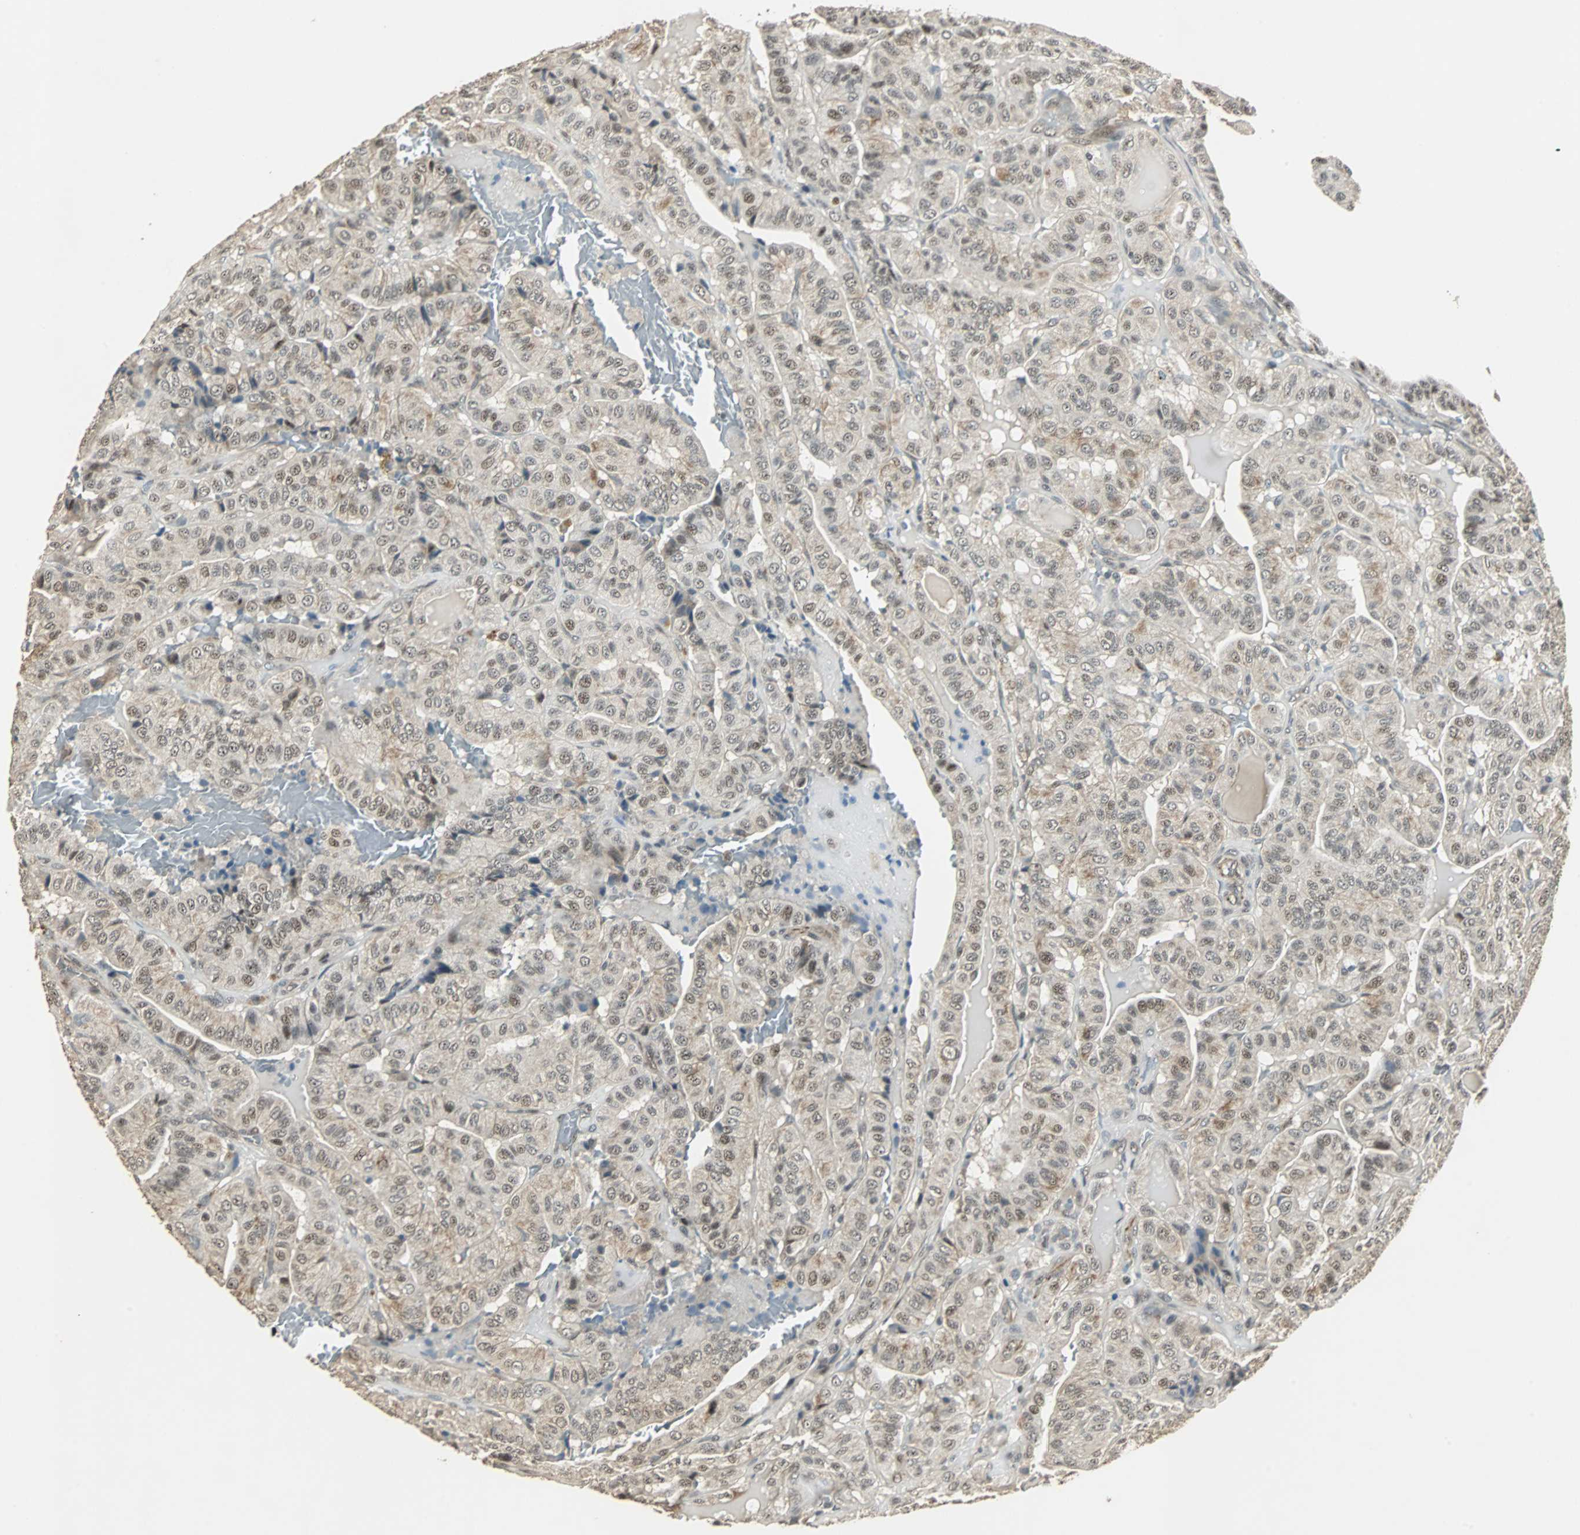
{"staining": {"intensity": "moderate", "quantity": "<25%", "location": "nuclear"}, "tissue": "thyroid cancer", "cell_type": "Tumor cells", "image_type": "cancer", "snomed": [{"axis": "morphology", "description": "Papillary adenocarcinoma, NOS"}, {"axis": "topography", "description": "Thyroid gland"}], "caption": "This is a micrograph of IHC staining of thyroid cancer, which shows moderate staining in the nuclear of tumor cells.", "gene": "MED4", "patient": {"sex": "male", "age": 77}}